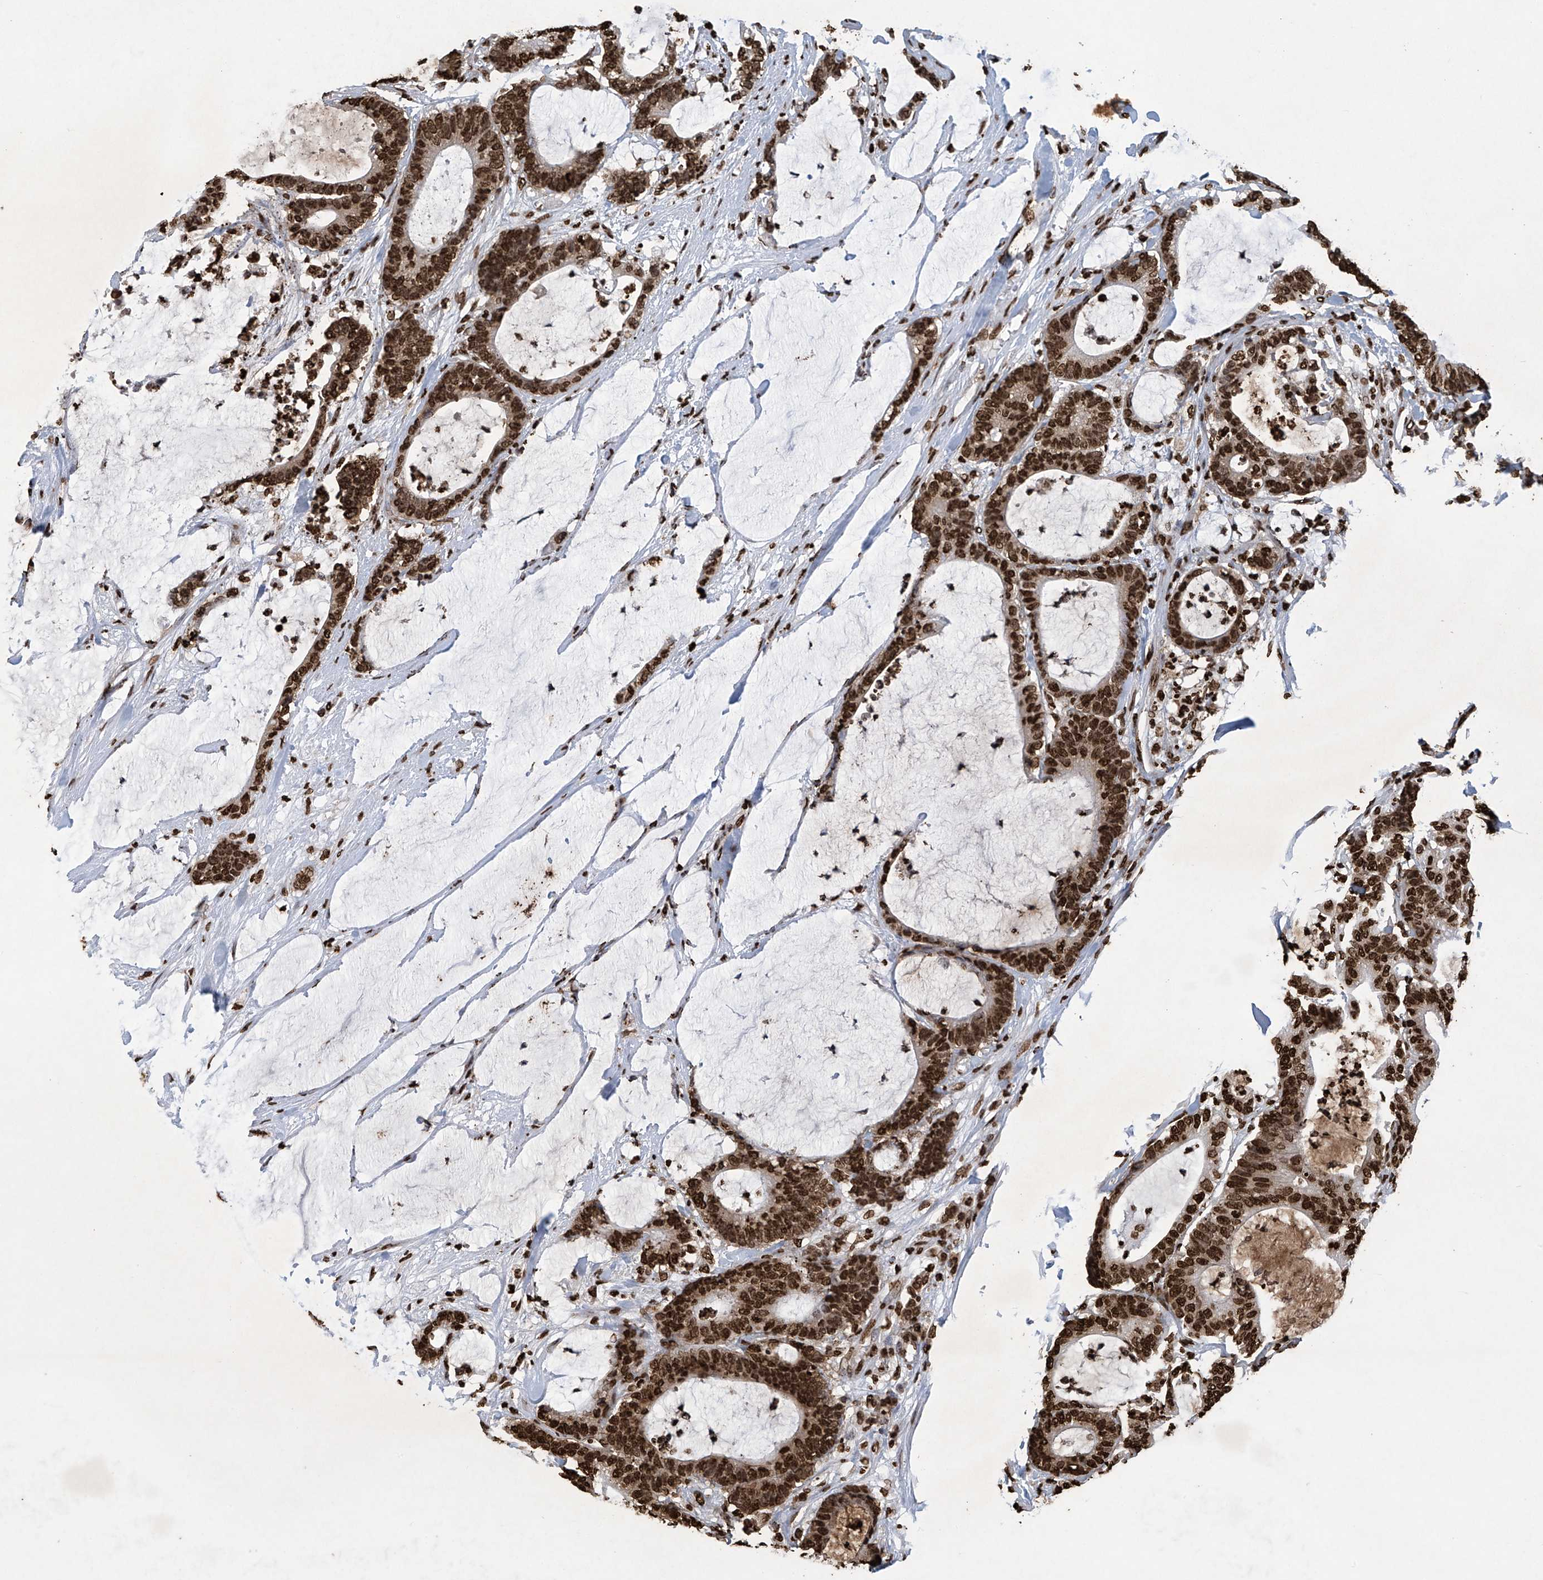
{"staining": {"intensity": "strong", "quantity": ">75%", "location": "nuclear"}, "tissue": "colorectal cancer", "cell_type": "Tumor cells", "image_type": "cancer", "snomed": [{"axis": "morphology", "description": "Adenocarcinoma, NOS"}, {"axis": "topography", "description": "Colon"}], "caption": "Protein staining demonstrates strong nuclear staining in approximately >75% of tumor cells in adenocarcinoma (colorectal).", "gene": "H3-3A", "patient": {"sex": "female", "age": 84}}